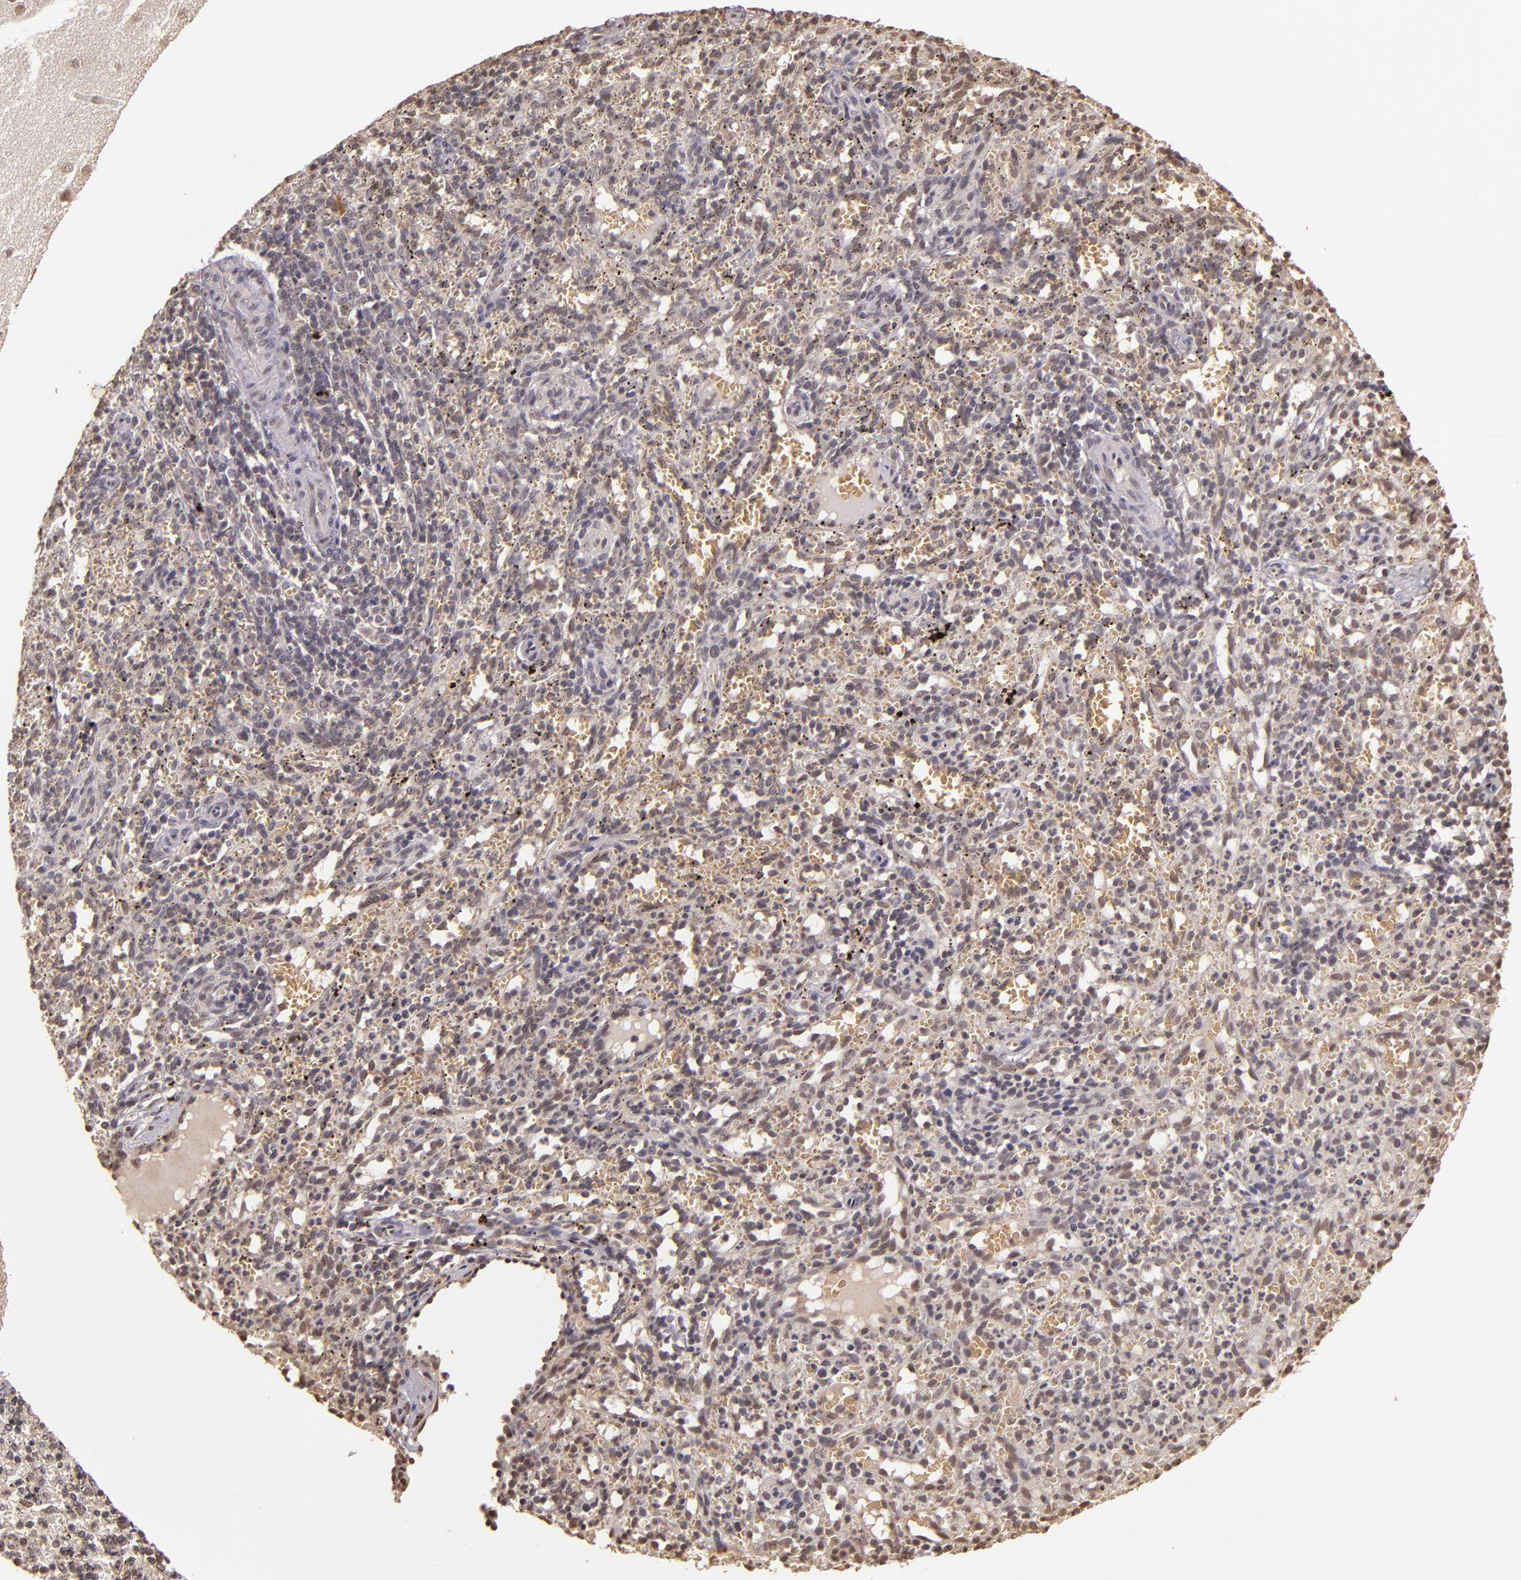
{"staining": {"intensity": "weak", "quantity": ">75%", "location": "cytoplasmic/membranous"}, "tissue": "spleen", "cell_type": "Cells in red pulp", "image_type": "normal", "snomed": [{"axis": "morphology", "description": "Normal tissue, NOS"}, {"axis": "topography", "description": "Spleen"}], "caption": "Immunohistochemistry of benign human spleen shows low levels of weak cytoplasmic/membranous expression in approximately >75% of cells in red pulp.", "gene": "CUL1", "patient": {"sex": "female", "age": 10}}